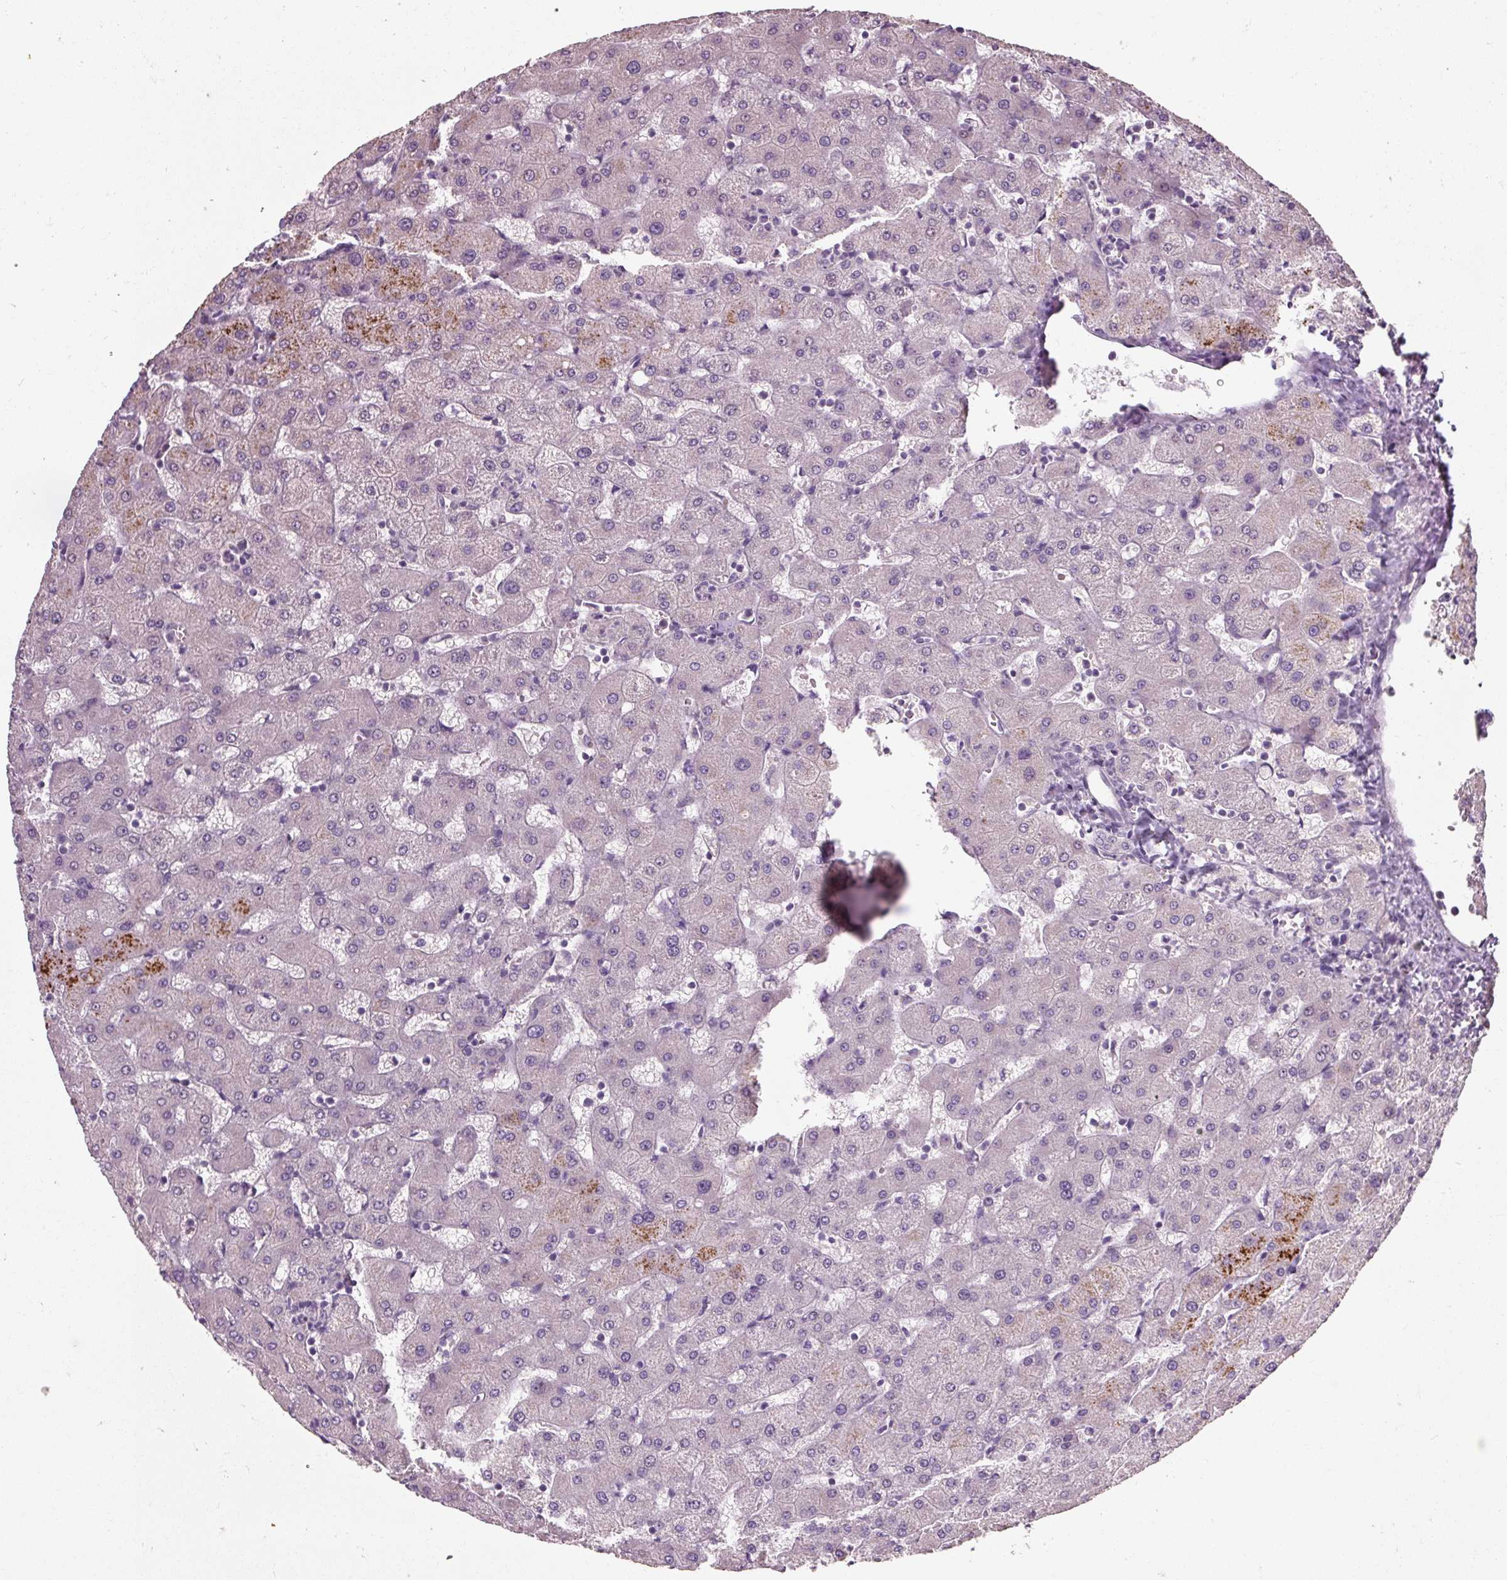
{"staining": {"intensity": "negative", "quantity": "none", "location": "none"}, "tissue": "liver", "cell_type": "Cholangiocytes", "image_type": "normal", "snomed": [{"axis": "morphology", "description": "Normal tissue, NOS"}, {"axis": "topography", "description": "Liver"}], "caption": "Photomicrograph shows no significant protein positivity in cholangiocytes of normal liver. The staining is performed using DAB brown chromogen with nuclei counter-stained in using hematoxylin.", "gene": "CFAP65", "patient": {"sex": "female", "age": 63}}